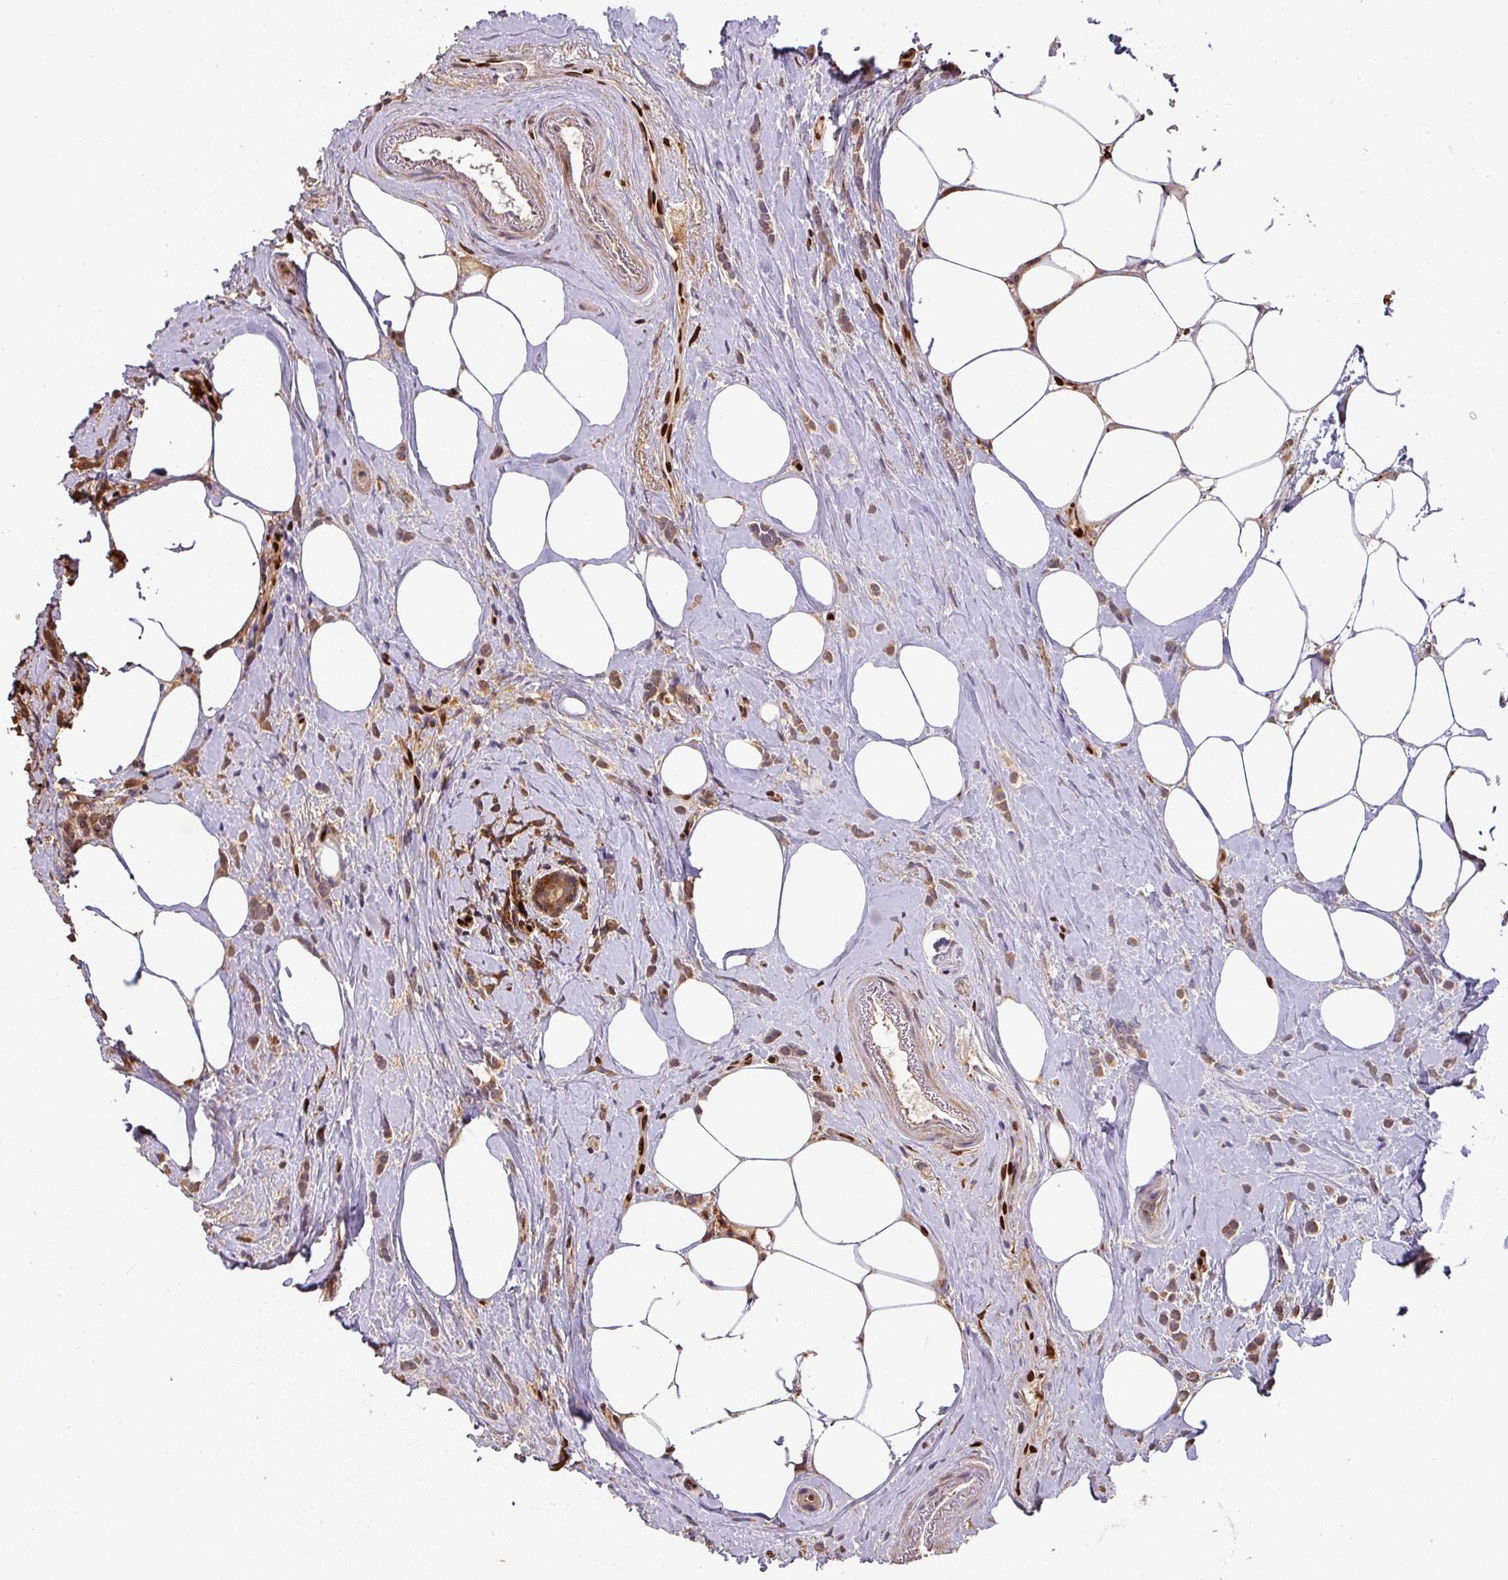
{"staining": {"intensity": "weak", "quantity": ">75%", "location": "cytoplasmic/membranous,nuclear"}, "tissue": "breast cancer", "cell_type": "Tumor cells", "image_type": "cancer", "snomed": [{"axis": "morphology", "description": "Lobular carcinoma"}, {"axis": "topography", "description": "Breast"}], "caption": "Breast cancer (lobular carcinoma) stained with a brown dye displays weak cytoplasmic/membranous and nuclear positive positivity in approximately >75% of tumor cells.", "gene": "SAMHD1", "patient": {"sex": "female", "age": 84}}